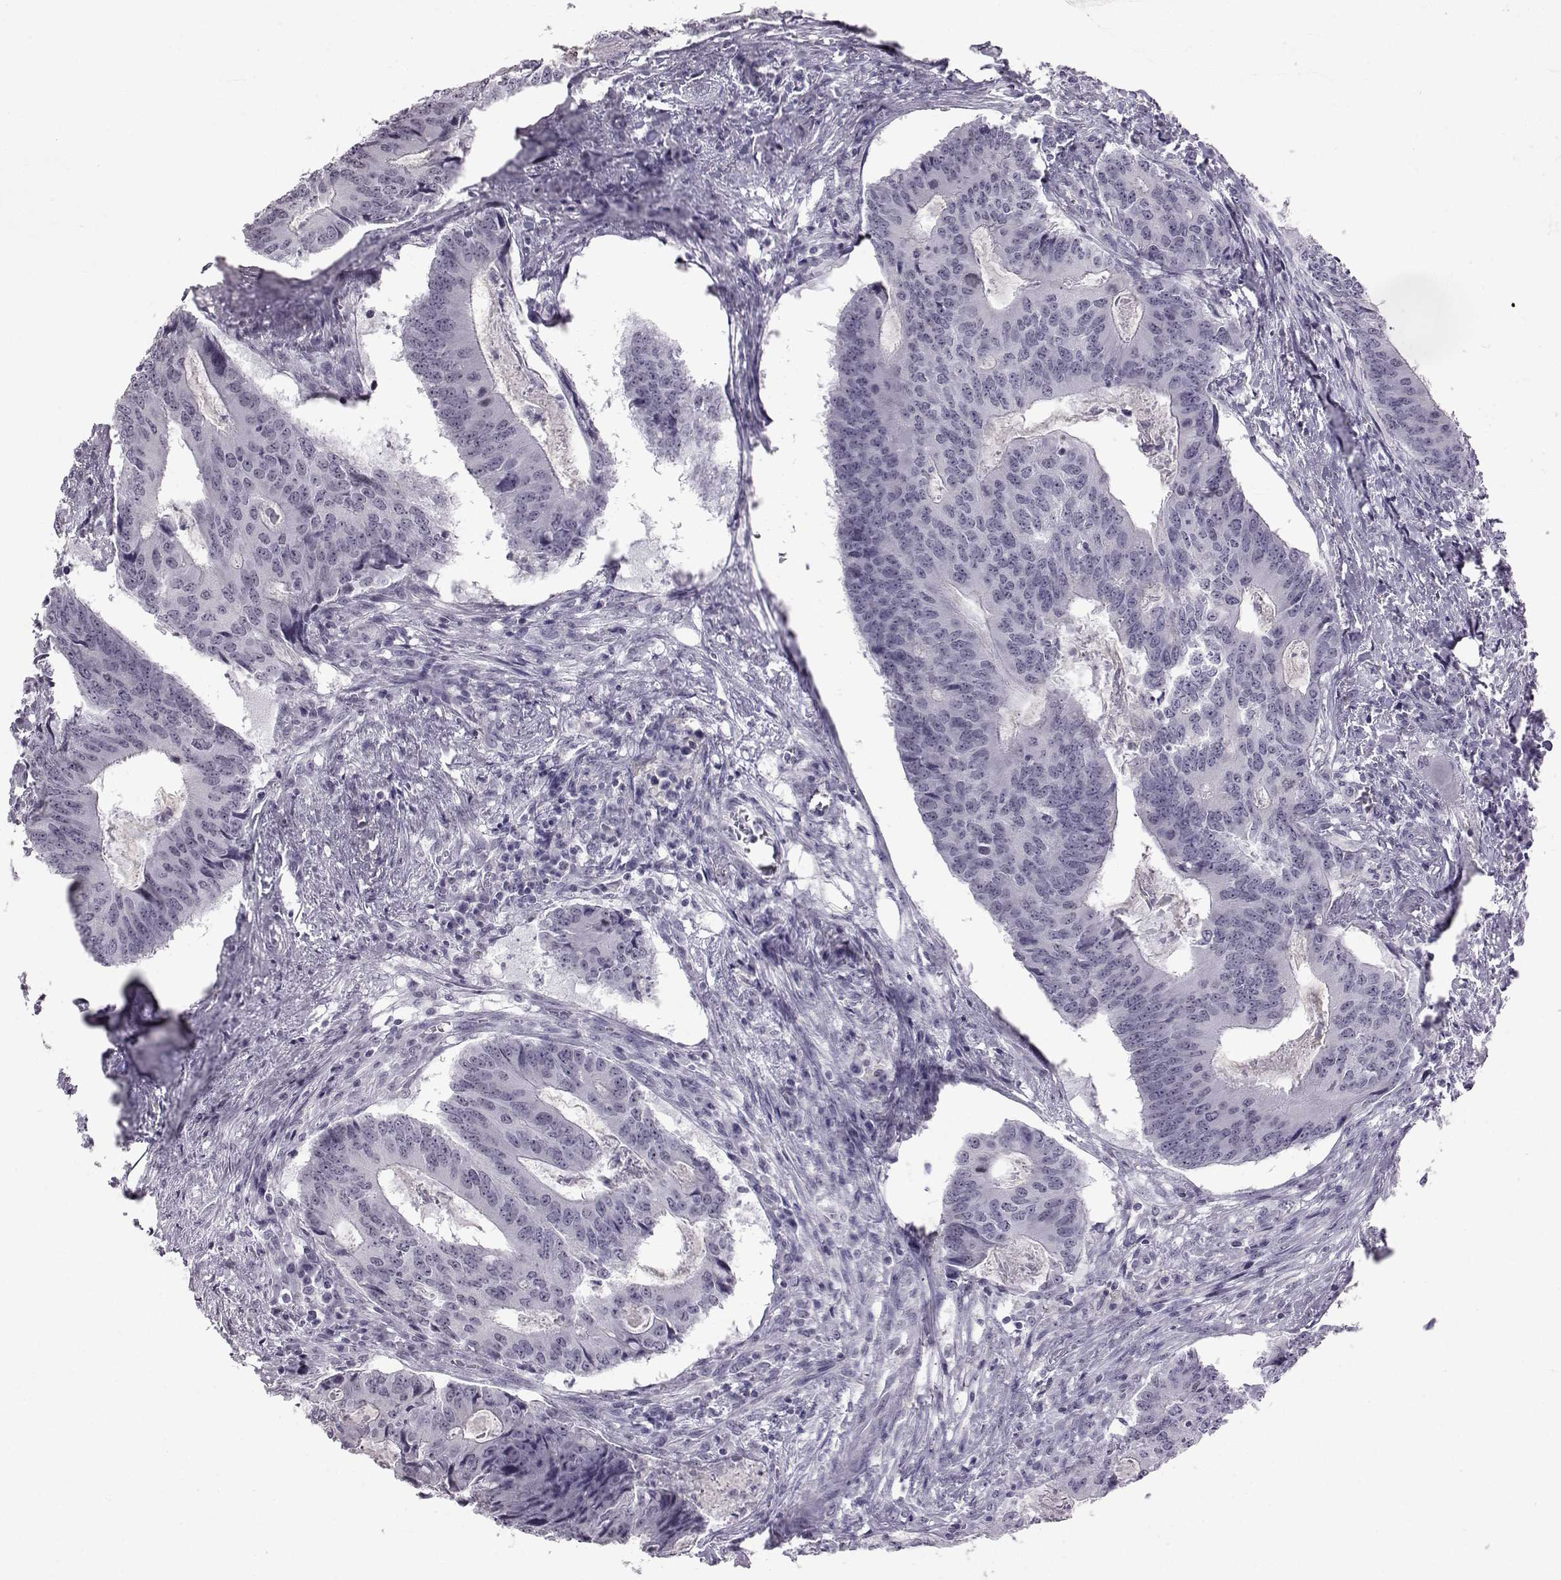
{"staining": {"intensity": "negative", "quantity": "none", "location": "none"}, "tissue": "colorectal cancer", "cell_type": "Tumor cells", "image_type": "cancer", "snomed": [{"axis": "morphology", "description": "Adenocarcinoma, NOS"}, {"axis": "topography", "description": "Colon"}], "caption": "A high-resolution histopathology image shows IHC staining of adenocarcinoma (colorectal), which shows no significant staining in tumor cells.", "gene": "ADGRG2", "patient": {"sex": "male", "age": 67}}